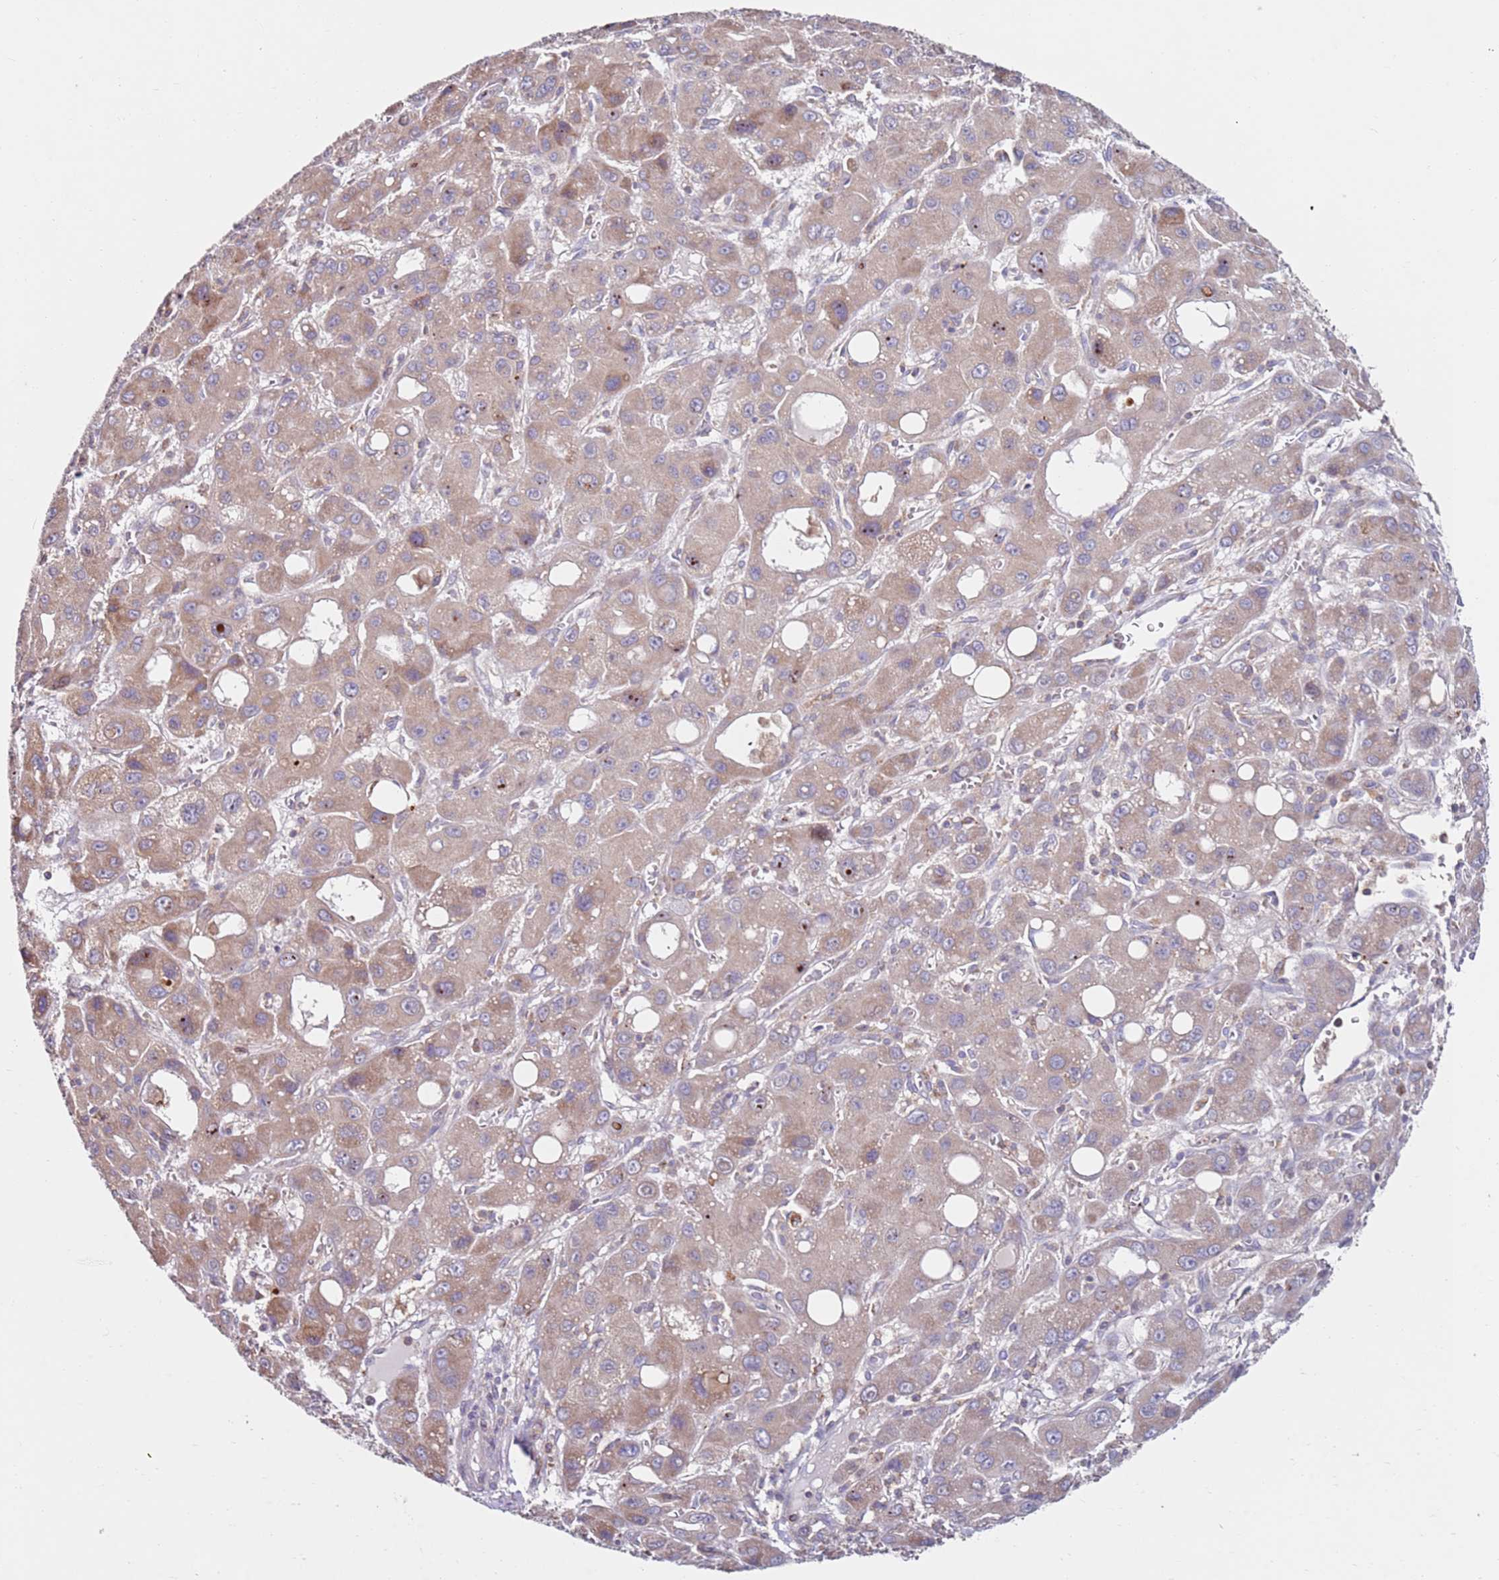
{"staining": {"intensity": "weak", "quantity": ">75%", "location": "cytoplasmic/membranous"}, "tissue": "liver cancer", "cell_type": "Tumor cells", "image_type": "cancer", "snomed": [{"axis": "morphology", "description": "Carcinoma, Hepatocellular, NOS"}, {"axis": "topography", "description": "Liver"}], "caption": "Liver cancer (hepatocellular carcinoma) tissue reveals weak cytoplasmic/membranous positivity in approximately >75% of tumor cells", "gene": "CNOT9", "patient": {"sex": "male", "age": 55}}